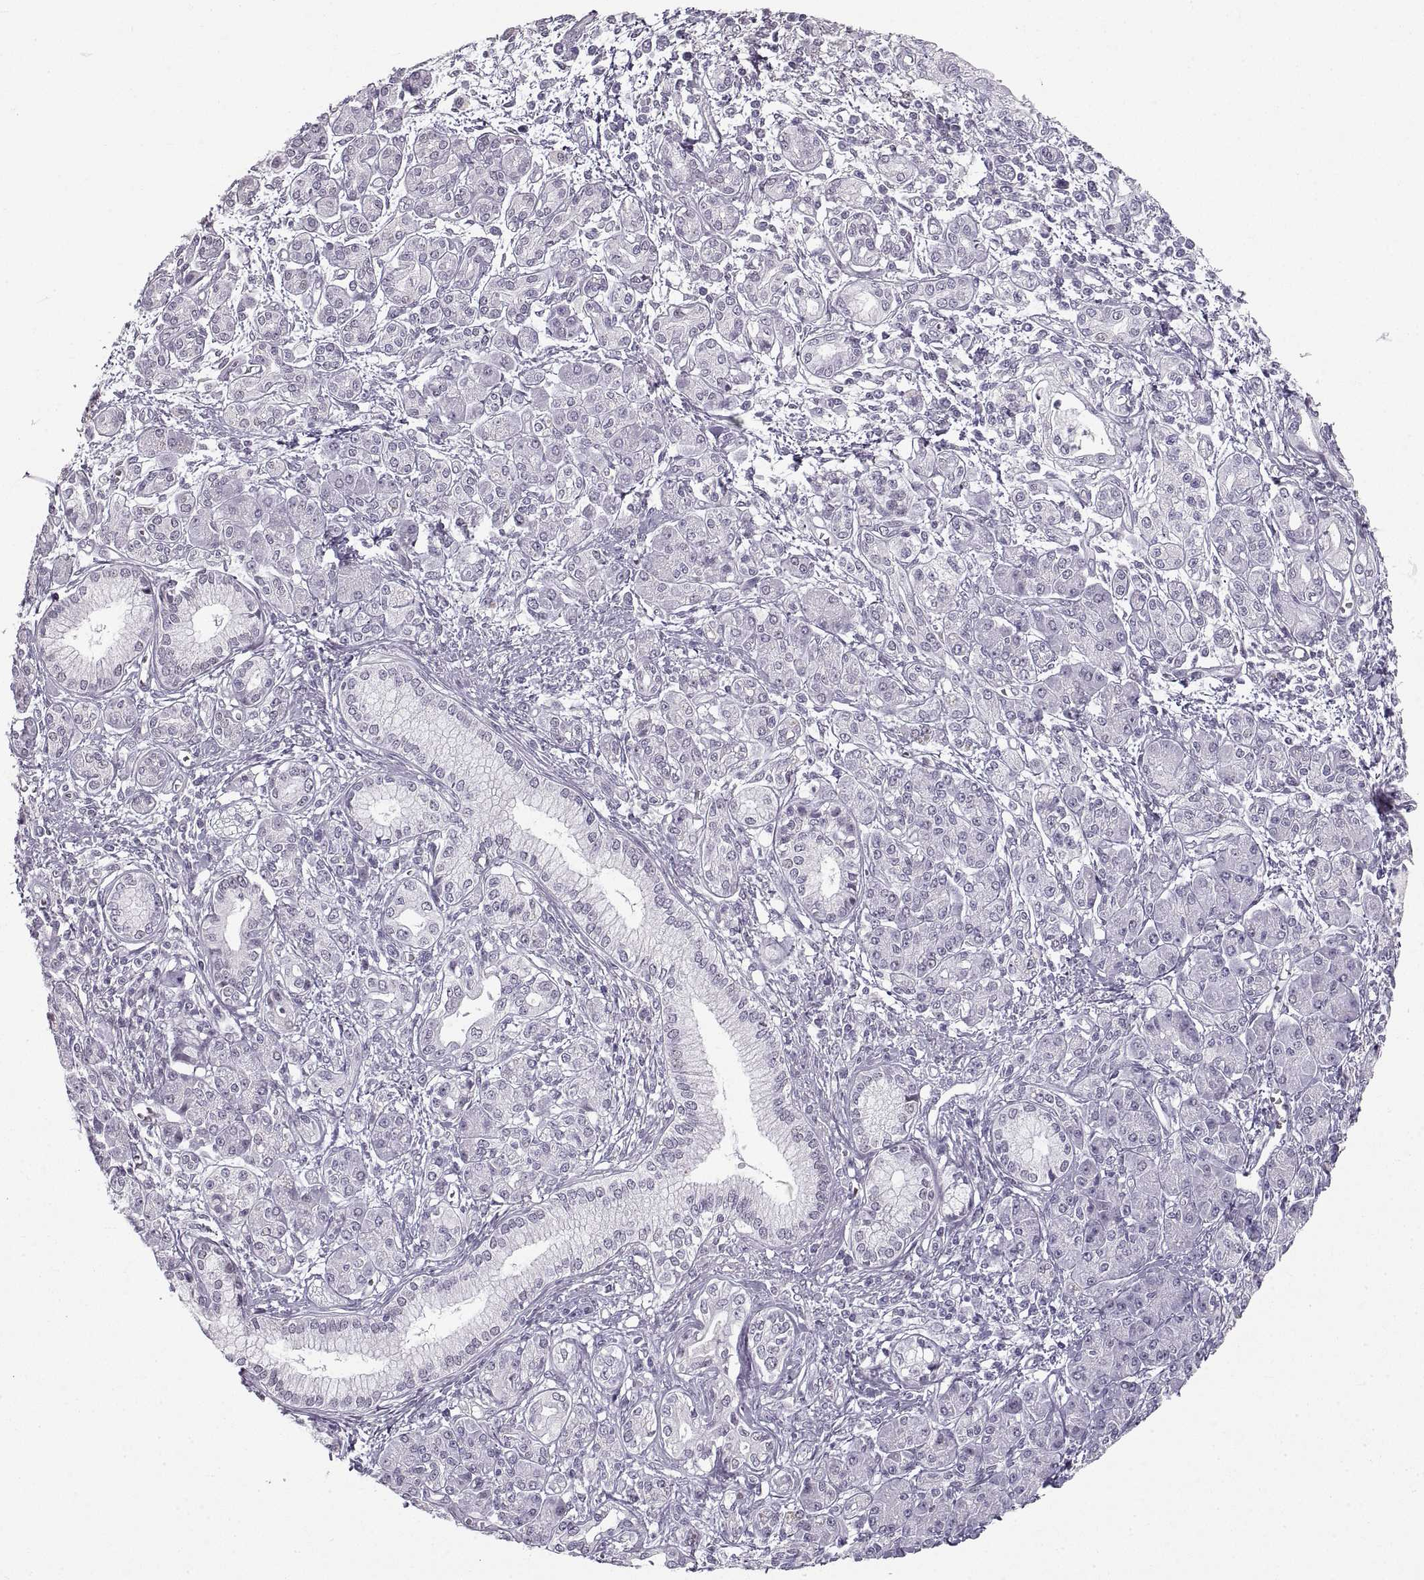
{"staining": {"intensity": "negative", "quantity": "none", "location": "none"}, "tissue": "pancreatic cancer", "cell_type": "Tumor cells", "image_type": "cancer", "snomed": [{"axis": "morphology", "description": "Adenocarcinoma, NOS"}, {"axis": "topography", "description": "Pancreas"}], "caption": "Protein analysis of pancreatic cancer exhibits no significant staining in tumor cells.", "gene": "NANOS3", "patient": {"sex": "male", "age": 70}}